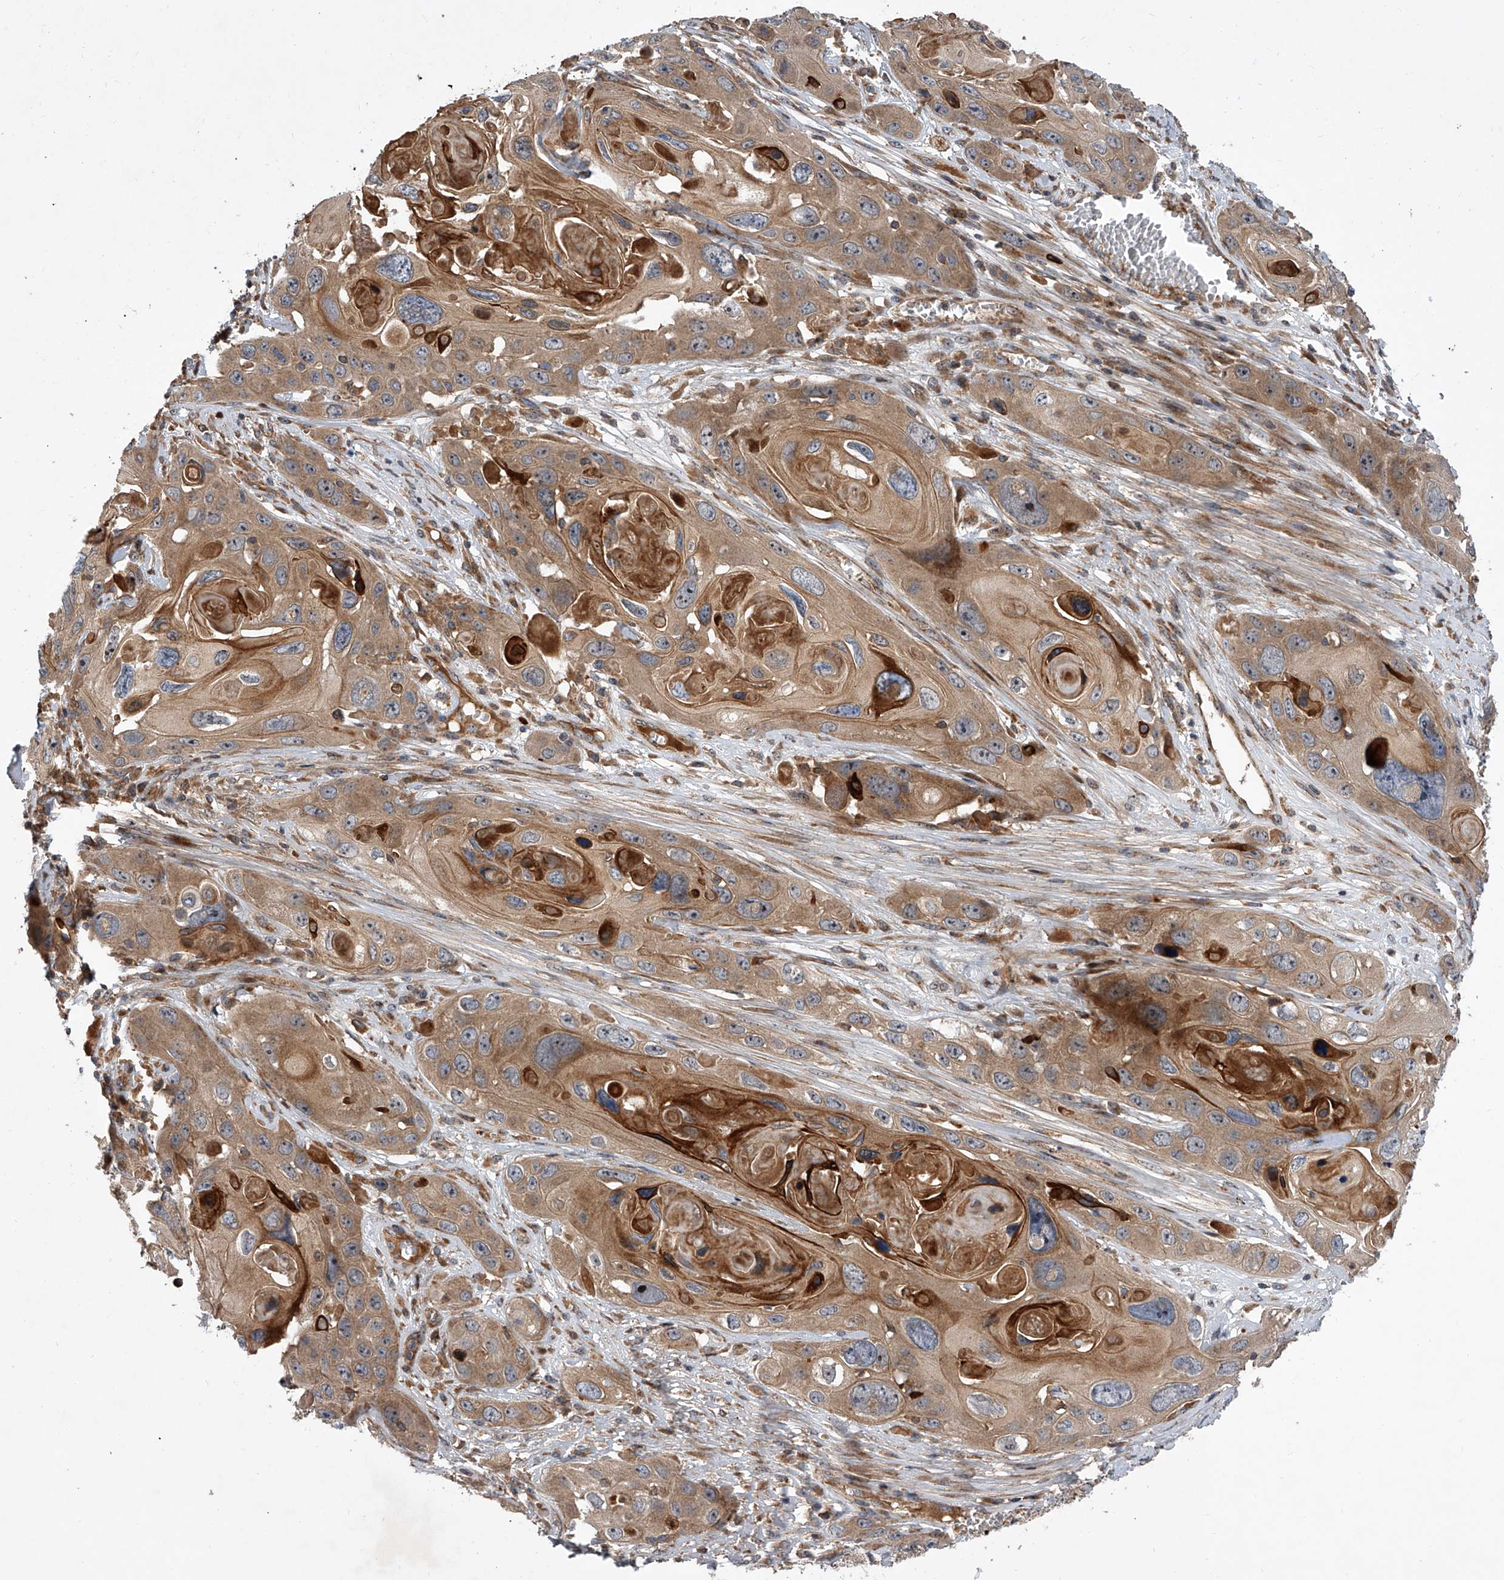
{"staining": {"intensity": "moderate", "quantity": ">75%", "location": "cytoplasmic/membranous"}, "tissue": "skin cancer", "cell_type": "Tumor cells", "image_type": "cancer", "snomed": [{"axis": "morphology", "description": "Squamous cell carcinoma, NOS"}, {"axis": "topography", "description": "Skin"}], "caption": "This is a photomicrograph of immunohistochemistry staining of skin squamous cell carcinoma, which shows moderate positivity in the cytoplasmic/membranous of tumor cells.", "gene": "USP47", "patient": {"sex": "male", "age": 55}}